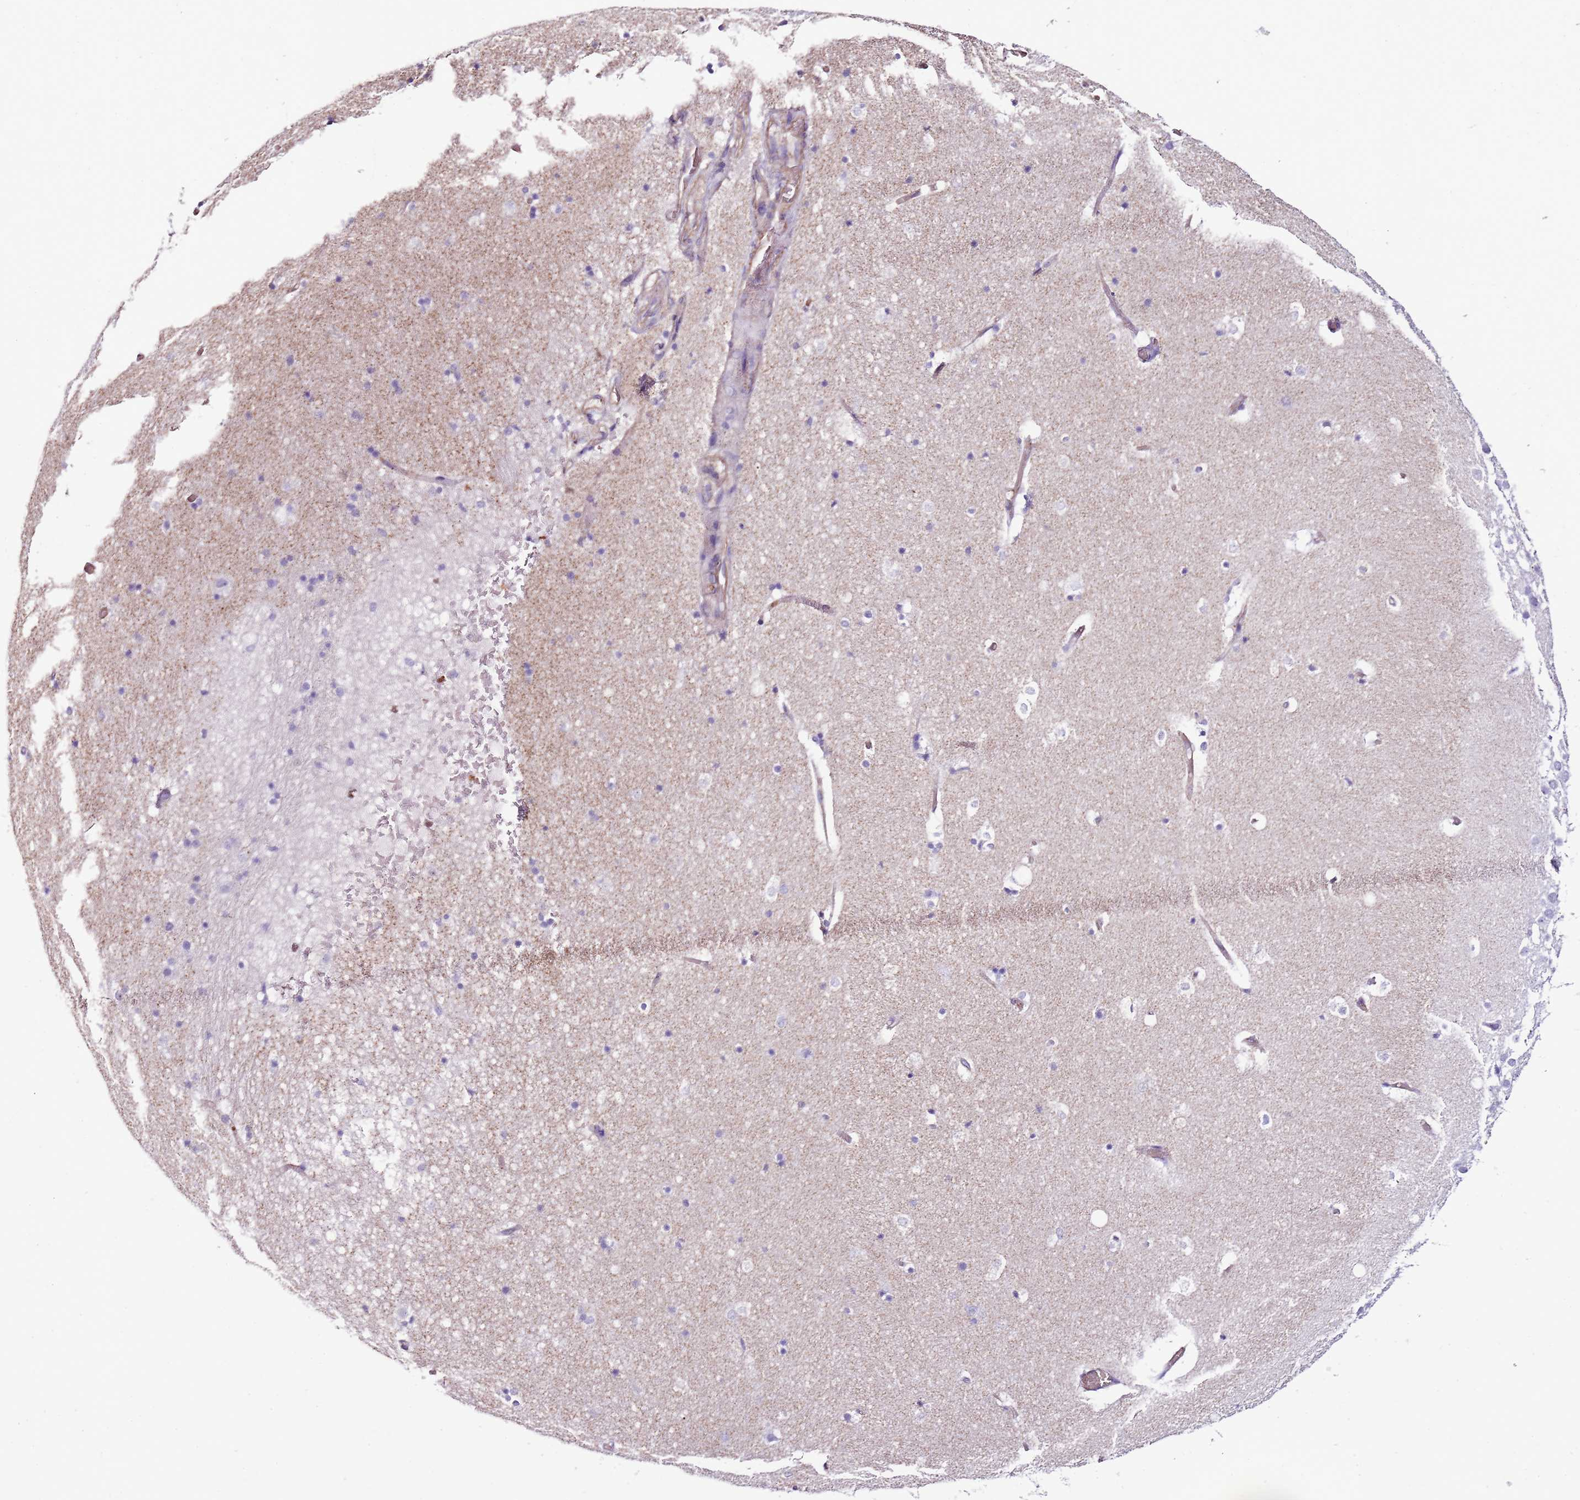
{"staining": {"intensity": "negative", "quantity": "none", "location": "none"}, "tissue": "hippocampus", "cell_type": "Glial cells", "image_type": "normal", "snomed": [{"axis": "morphology", "description": "Normal tissue, NOS"}, {"axis": "topography", "description": "Hippocampus"}], "caption": "There is no significant positivity in glial cells of hippocampus. The staining was performed using DAB to visualize the protein expression in brown, while the nuclei were stained in blue with hematoxylin (Magnification: 20x).", "gene": "GFRAL", "patient": {"sex": "female", "age": 52}}